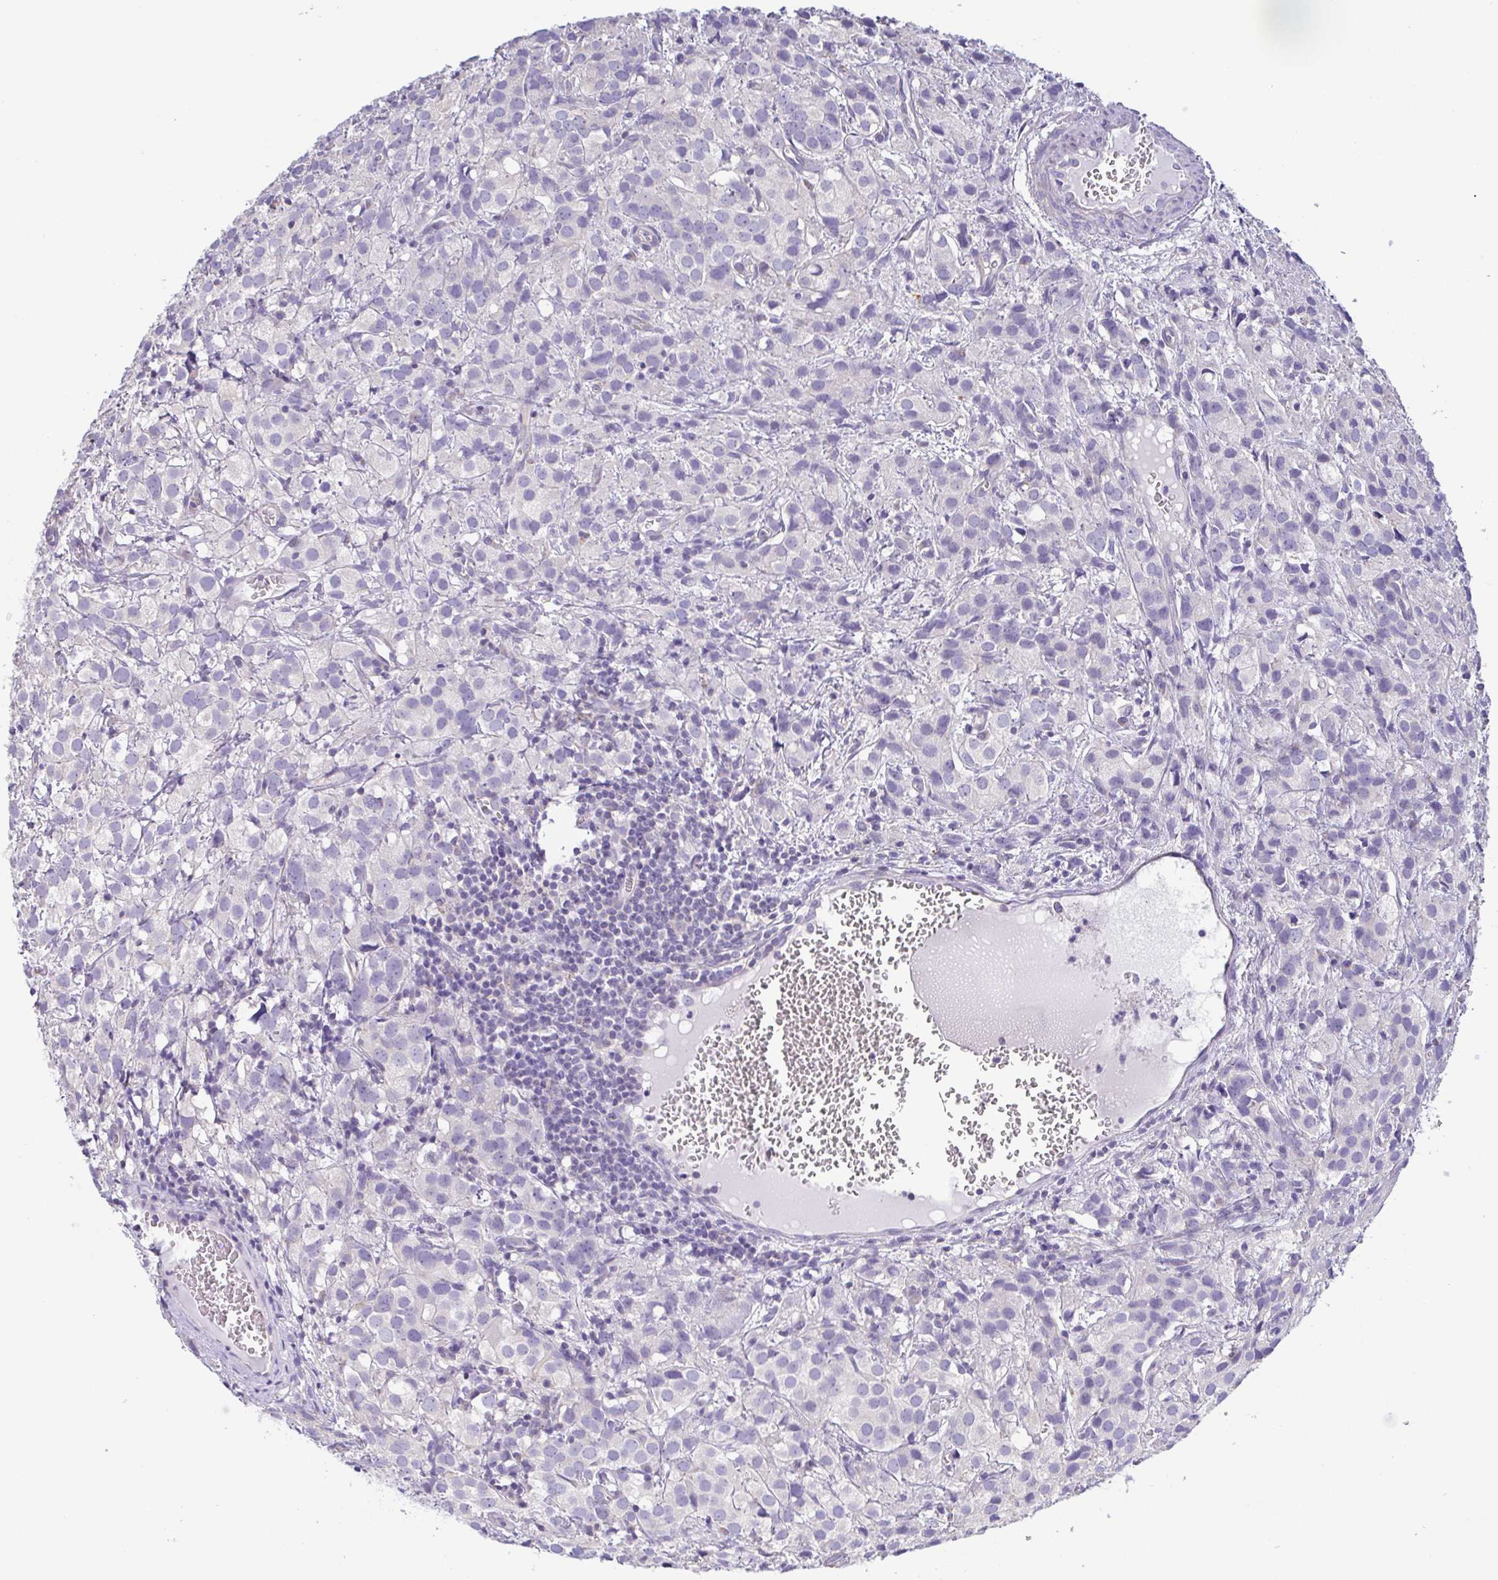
{"staining": {"intensity": "negative", "quantity": "none", "location": "none"}, "tissue": "prostate cancer", "cell_type": "Tumor cells", "image_type": "cancer", "snomed": [{"axis": "morphology", "description": "Adenocarcinoma, High grade"}, {"axis": "topography", "description": "Prostate"}], "caption": "Prostate high-grade adenocarcinoma was stained to show a protein in brown. There is no significant staining in tumor cells. (DAB (3,3'-diaminobenzidine) immunohistochemistry visualized using brightfield microscopy, high magnification).", "gene": "PKDREJ", "patient": {"sex": "male", "age": 86}}